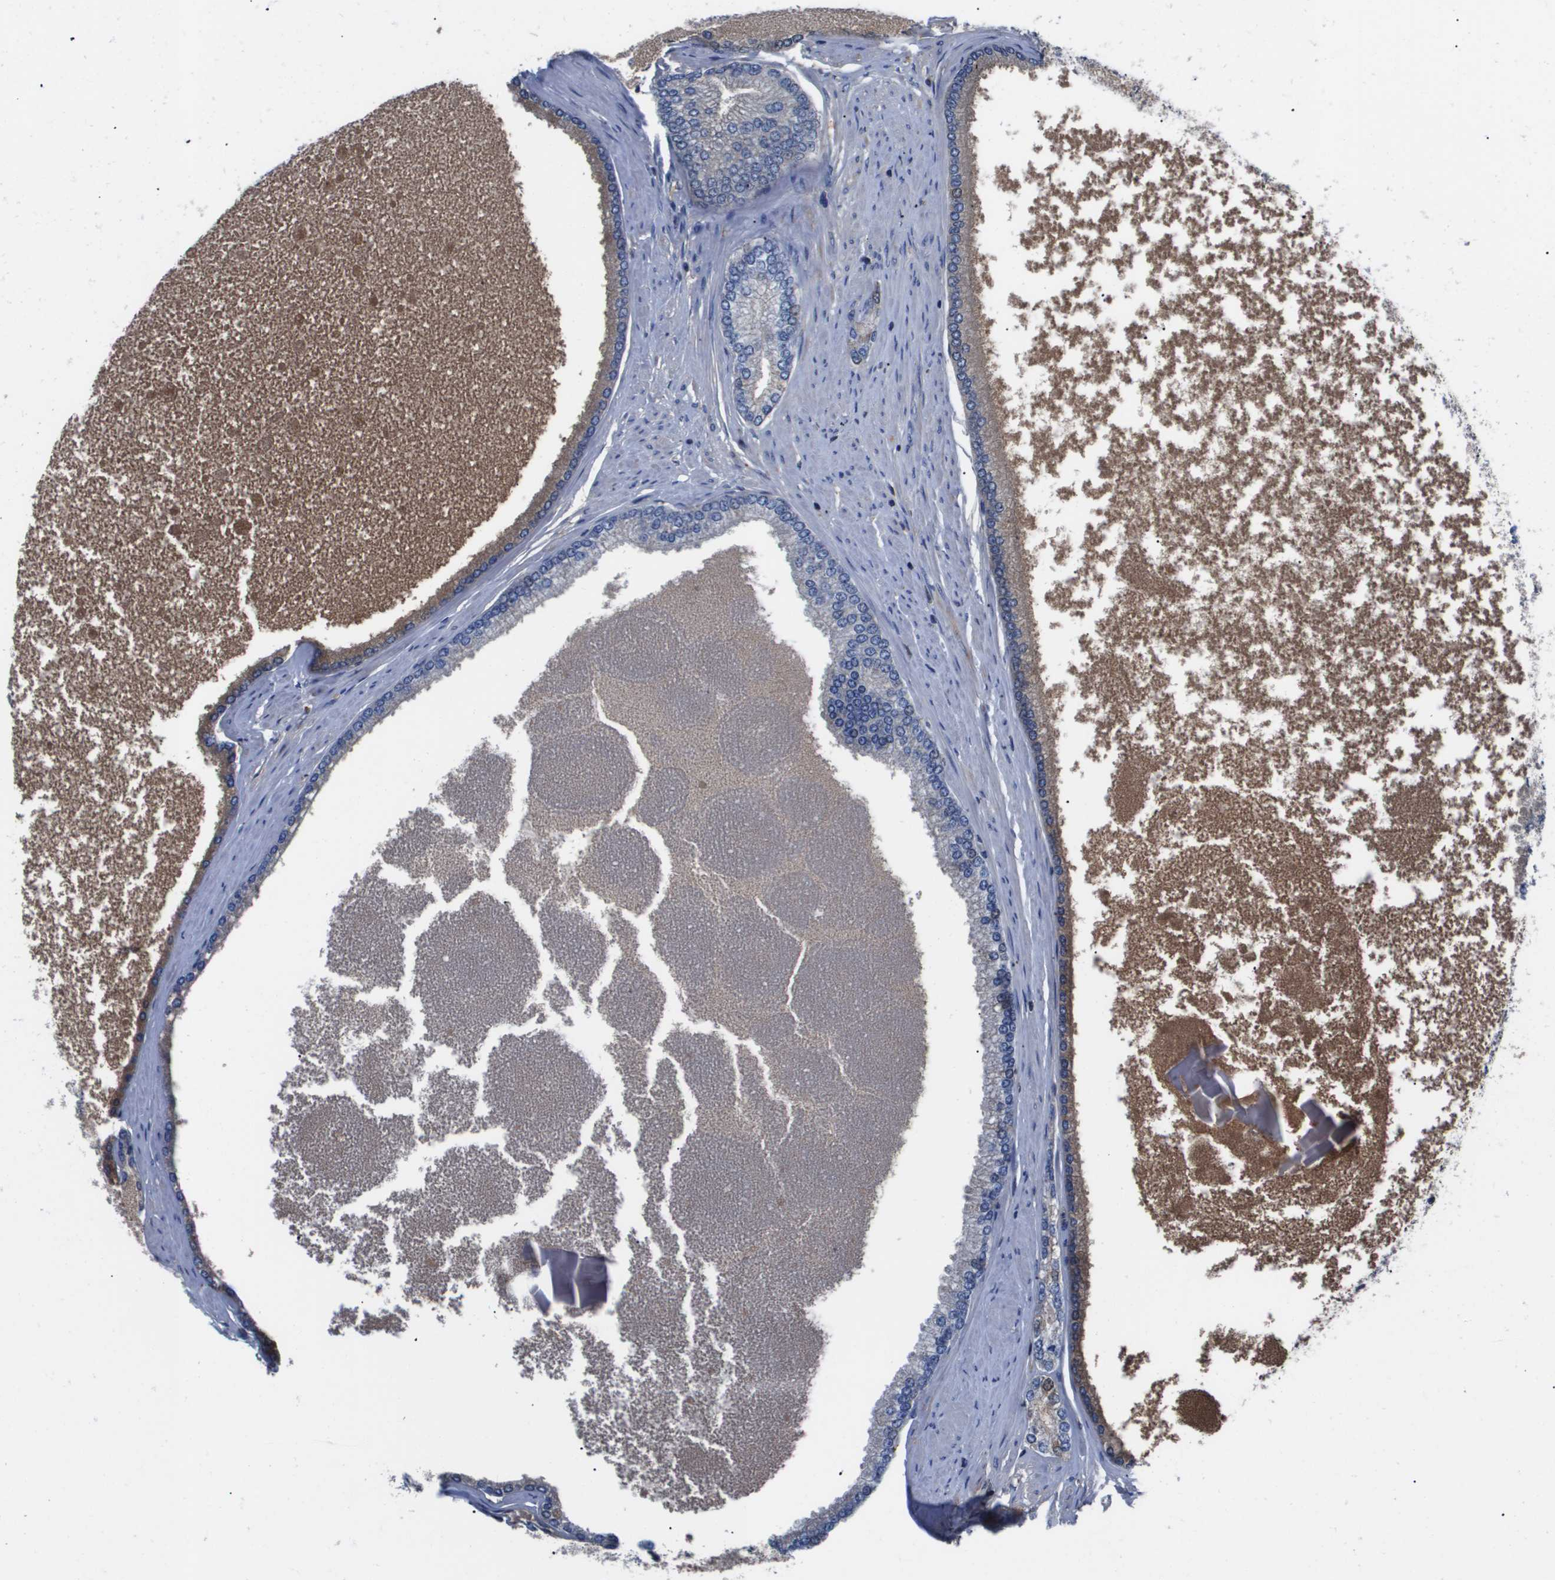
{"staining": {"intensity": "negative", "quantity": "none", "location": "none"}, "tissue": "prostate cancer", "cell_type": "Tumor cells", "image_type": "cancer", "snomed": [{"axis": "morphology", "description": "Adenocarcinoma, High grade"}, {"axis": "topography", "description": "Prostate"}], "caption": "Human high-grade adenocarcinoma (prostate) stained for a protein using IHC shows no expression in tumor cells.", "gene": "SERPINA6", "patient": {"sex": "male", "age": 61}}